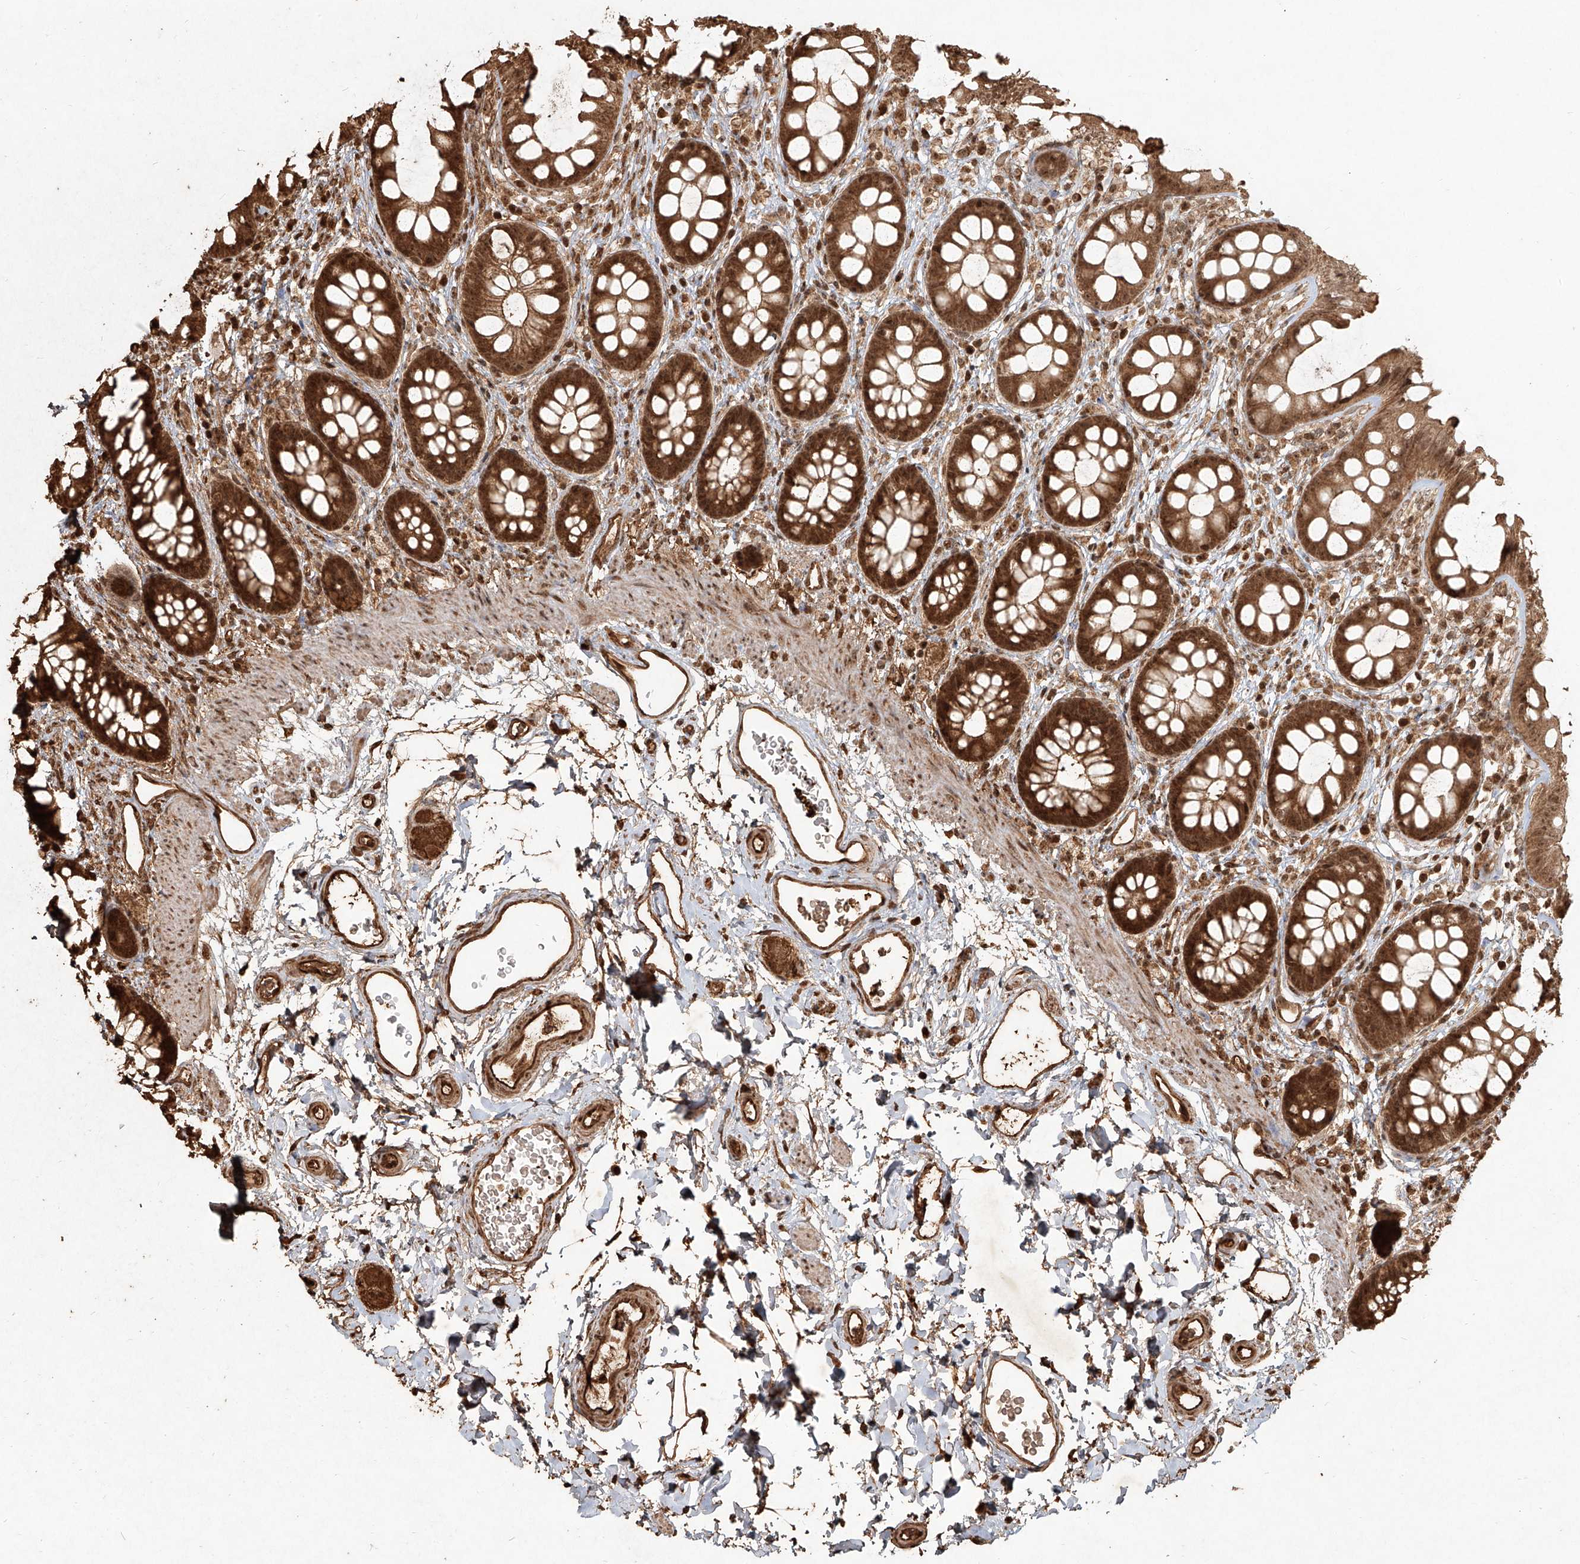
{"staining": {"intensity": "strong", "quantity": ">75%", "location": "cytoplasmic/membranous,nuclear"}, "tissue": "rectum", "cell_type": "Glandular cells", "image_type": "normal", "snomed": [{"axis": "morphology", "description": "Normal tissue, NOS"}, {"axis": "topography", "description": "Rectum"}], "caption": "Brown immunohistochemical staining in normal rectum shows strong cytoplasmic/membranous,nuclear expression in approximately >75% of glandular cells.", "gene": "UBE2K", "patient": {"sex": "female", "age": 65}}